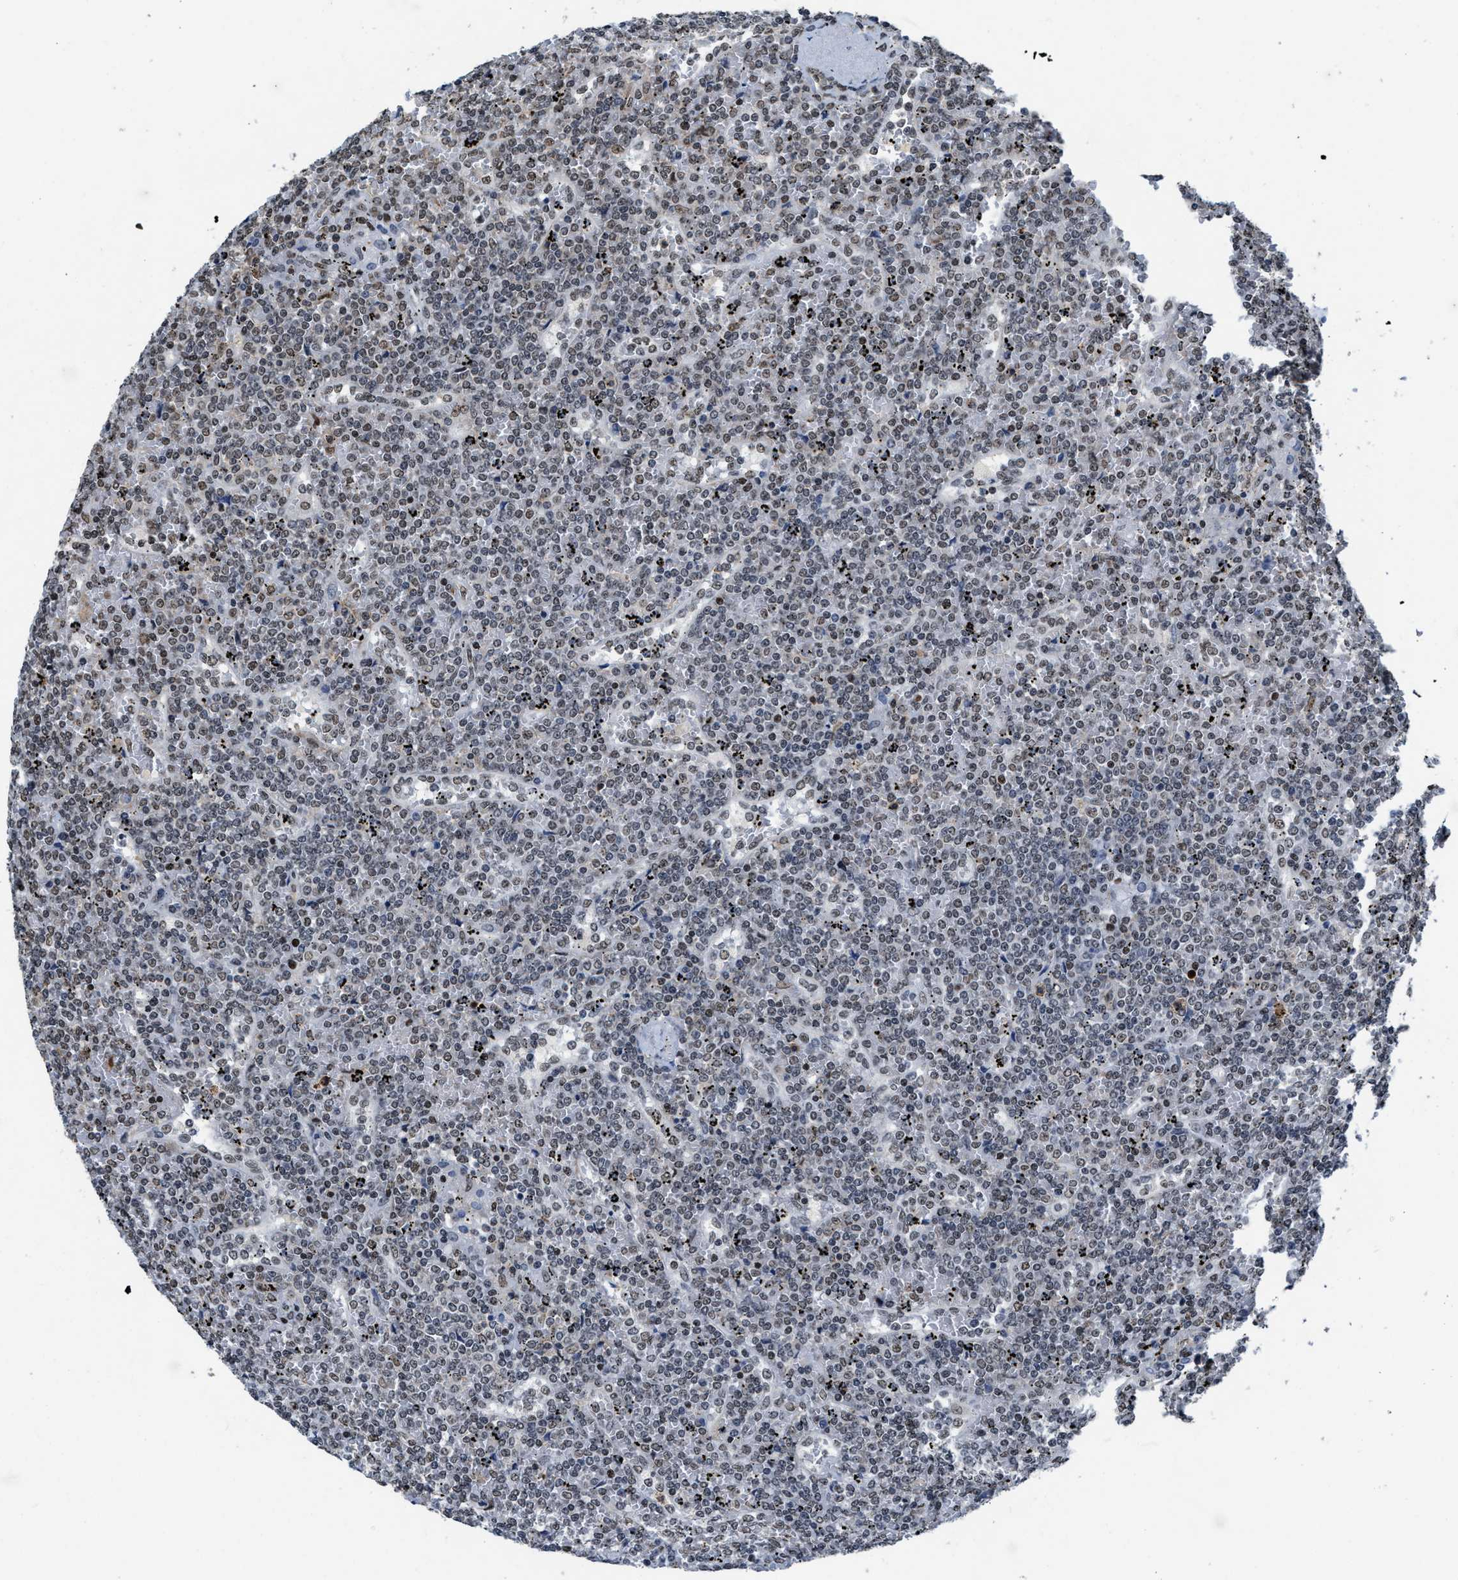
{"staining": {"intensity": "weak", "quantity": "25%-75%", "location": "nuclear"}, "tissue": "lymphoma", "cell_type": "Tumor cells", "image_type": "cancer", "snomed": [{"axis": "morphology", "description": "Malignant lymphoma, non-Hodgkin's type, Low grade"}, {"axis": "topography", "description": "Spleen"}], "caption": "A brown stain shows weak nuclear expression of a protein in human lymphoma tumor cells. (IHC, brightfield microscopy, high magnification).", "gene": "SUPT16H", "patient": {"sex": "female", "age": 19}}